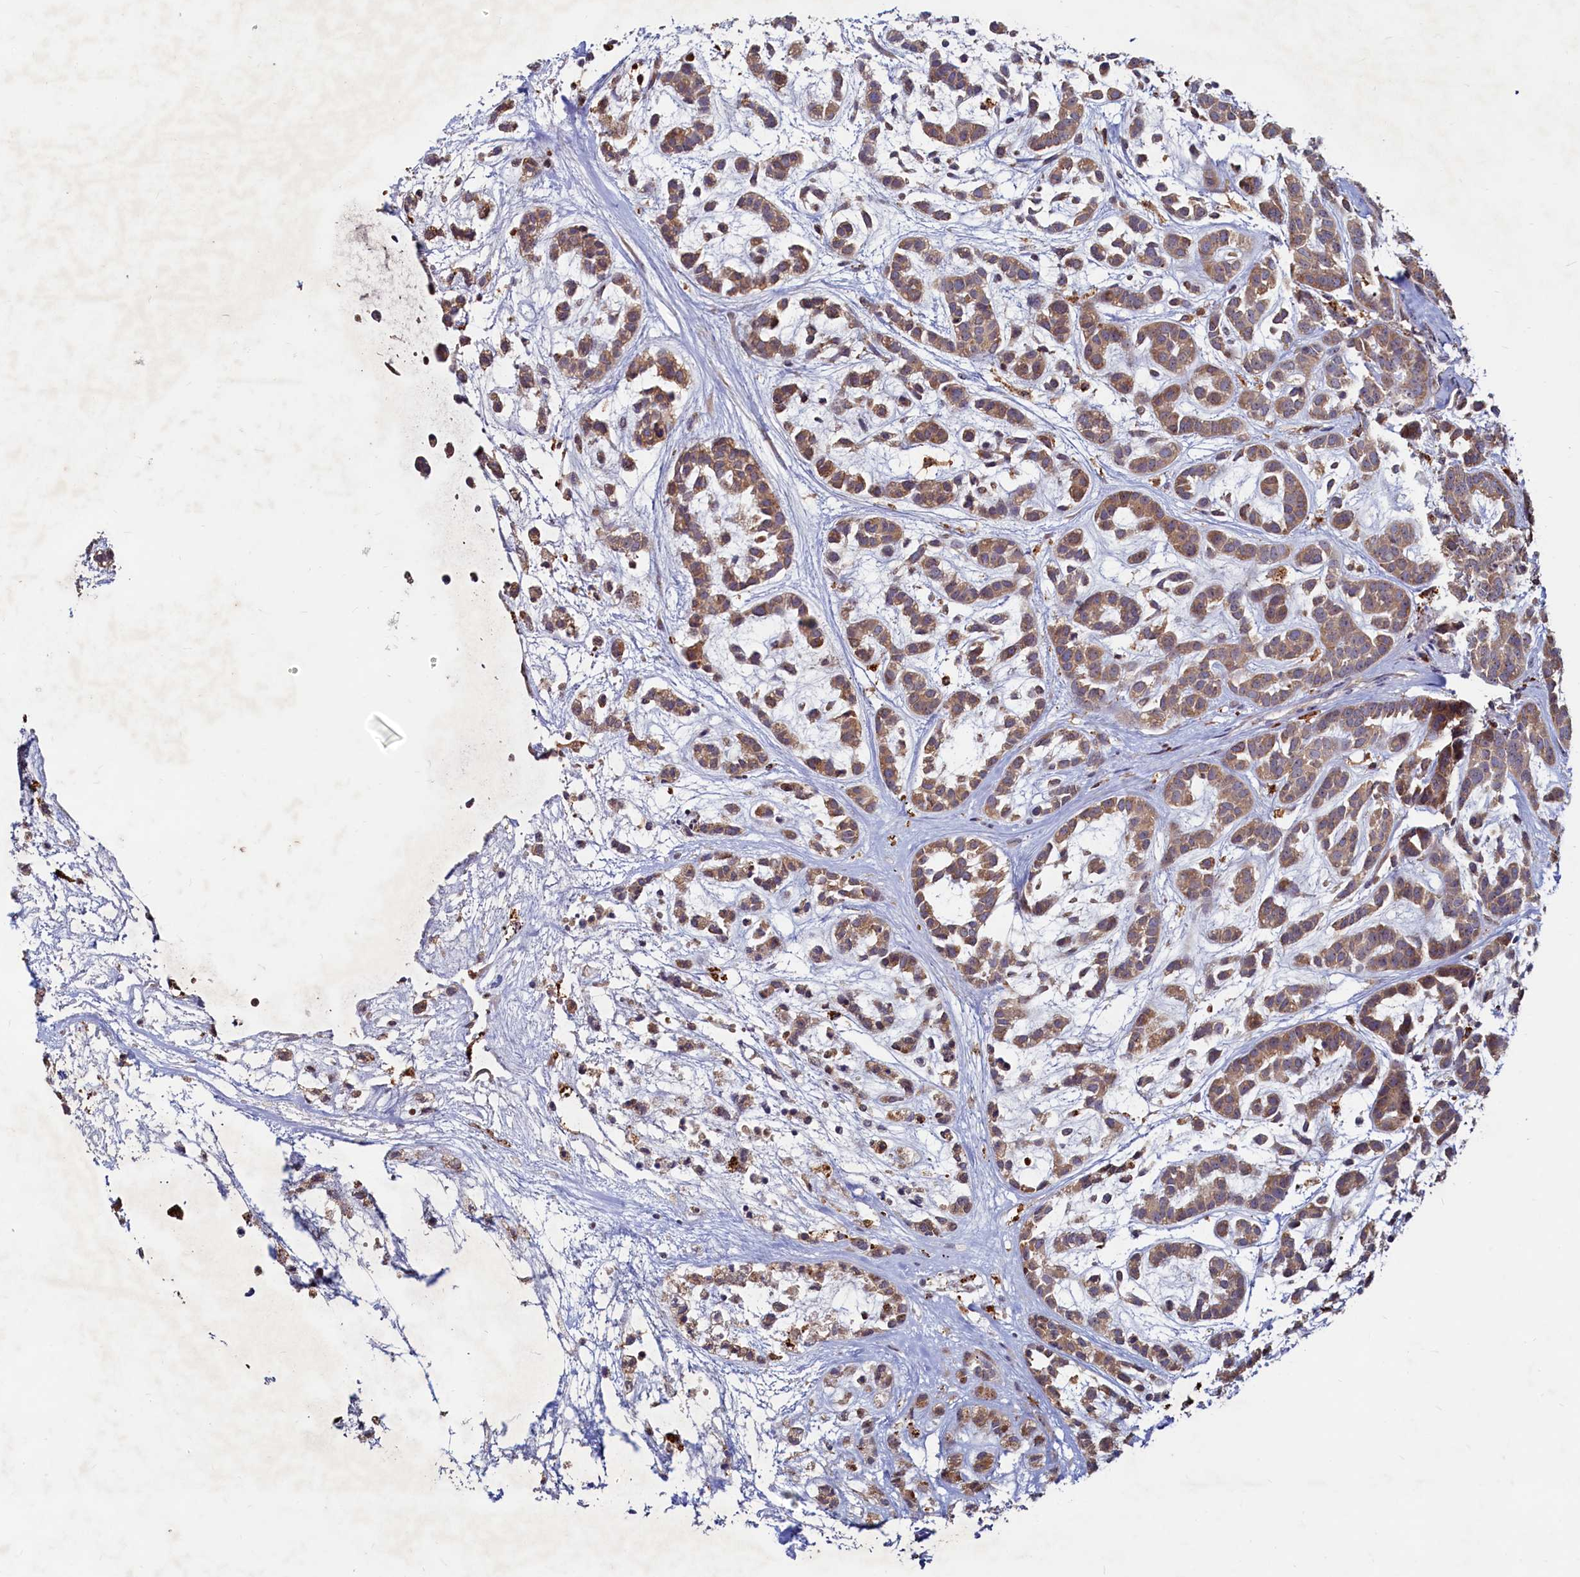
{"staining": {"intensity": "weak", "quantity": ">75%", "location": "cytoplasmic/membranous"}, "tissue": "head and neck cancer", "cell_type": "Tumor cells", "image_type": "cancer", "snomed": [{"axis": "morphology", "description": "Adenocarcinoma, NOS"}, {"axis": "morphology", "description": "Adenoma, NOS"}, {"axis": "topography", "description": "Head-Neck"}], "caption": "This is a micrograph of IHC staining of head and neck cancer (adenocarcinoma), which shows weak positivity in the cytoplasmic/membranous of tumor cells.", "gene": "RGS7BP", "patient": {"sex": "female", "age": 55}}